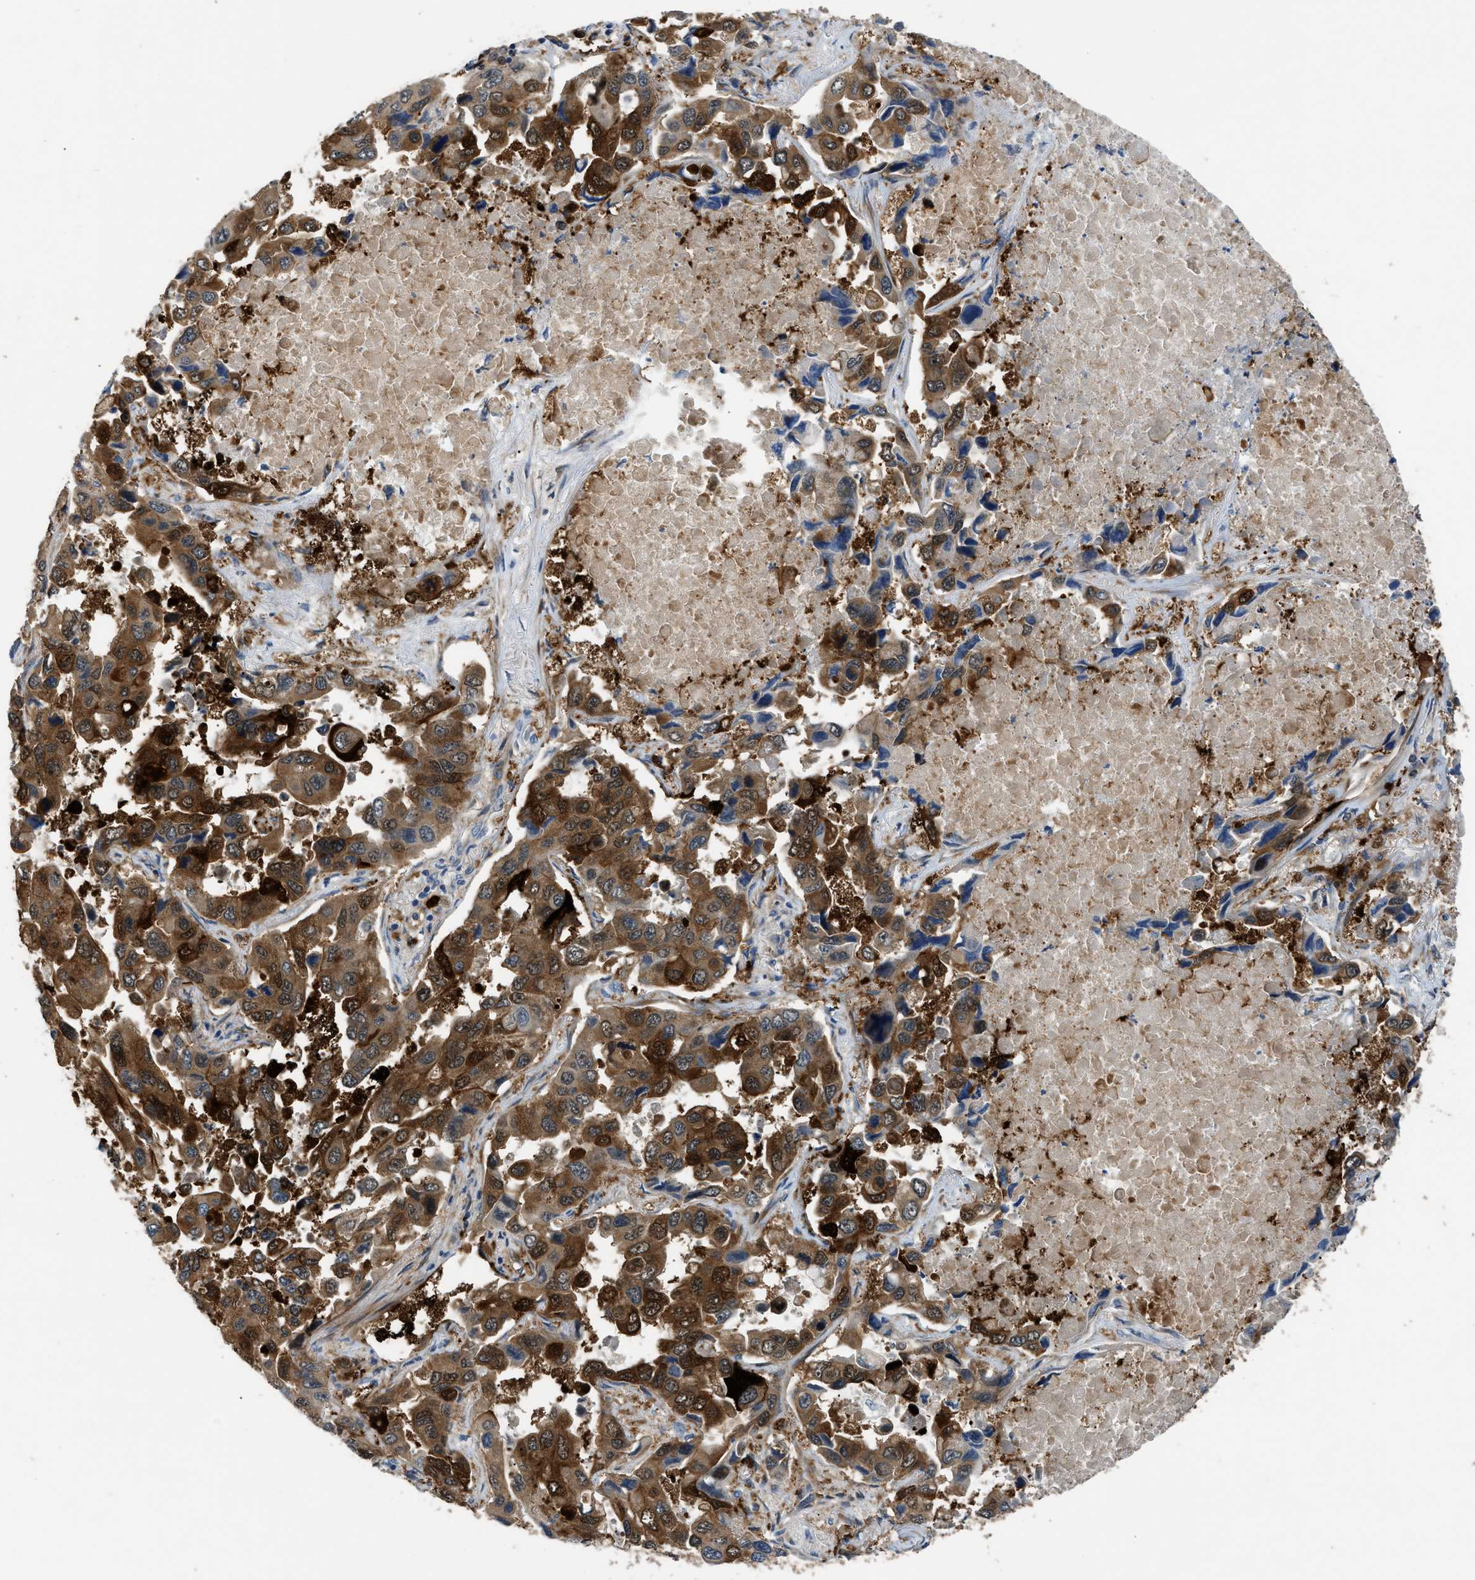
{"staining": {"intensity": "moderate", "quantity": ">75%", "location": "cytoplasmic/membranous,nuclear"}, "tissue": "lung cancer", "cell_type": "Tumor cells", "image_type": "cancer", "snomed": [{"axis": "morphology", "description": "Adenocarcinoma, NOS"}, {"axis": "topography", "description": "Lung"}], "caption": "This is a histology image of immunohistochemistry staining of adenocarcinoma (lung), which shows moderate staining in the cytoplasmic/membranous and nuclear of tumor cells.", "gene": "TRAK2", "patient": {"sex": "male", "age": 64}}